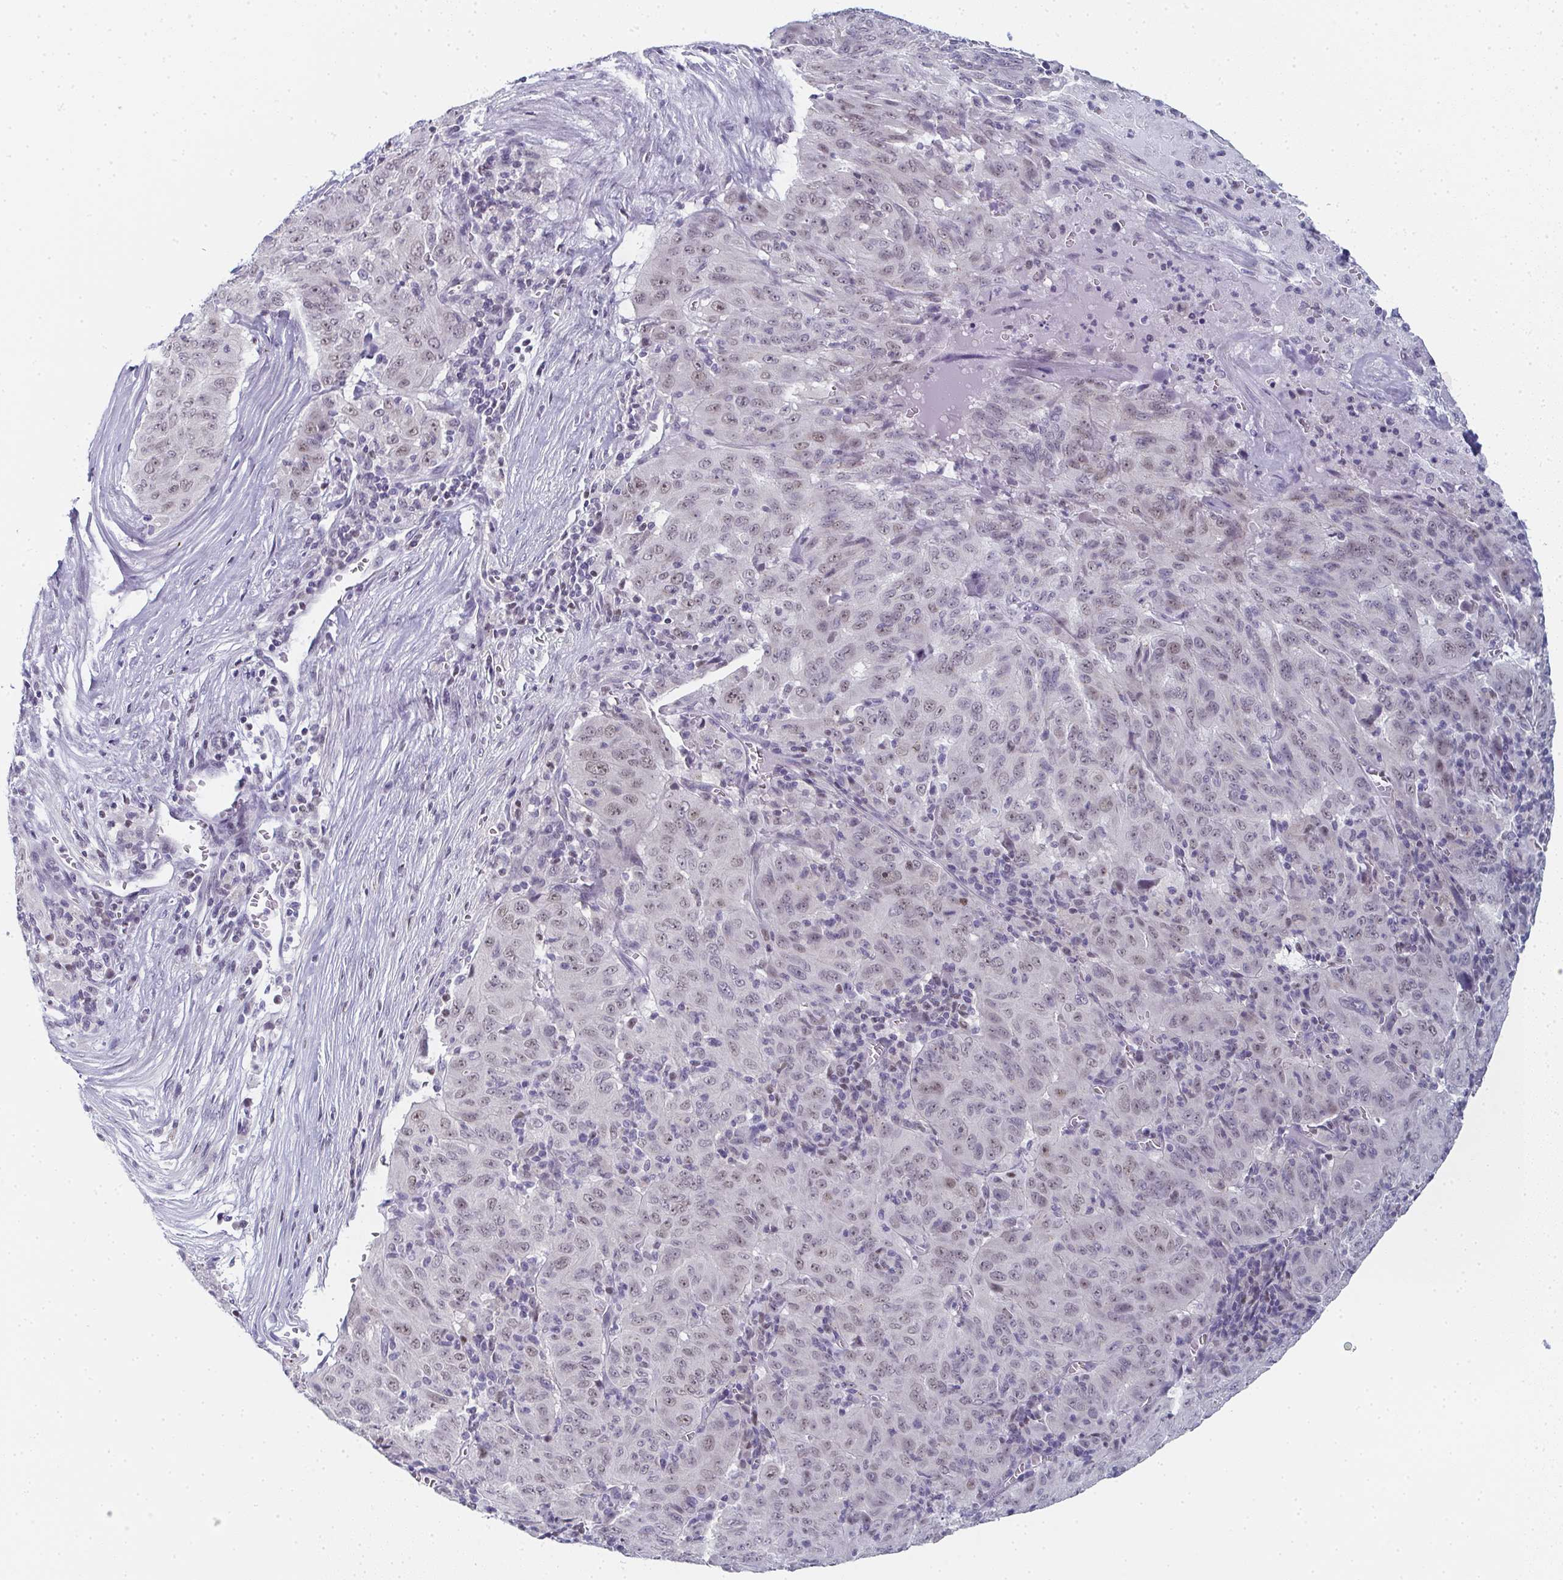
{"staining": {"intensity": "weak", "quantity": "25%-75%", "location": "nuclear"}, "tissue": "pancreatic cancer", "cell_type": "Tumor cells", "image_type": "cancer", "snomed": [{"axis": "morphology", "description": "Adenocarcinoma, NOS"}, {"axis": "topography", "description": "Pancreas"}], "caption": "This is an image of immunohistochemistry (IHC) staining of adenocarcinoma (pancreatic), which shows weak staining in the nuclear of tumor cells.", "gene": "PYCR3", "patient": {"sex": "male", "age": 63}}